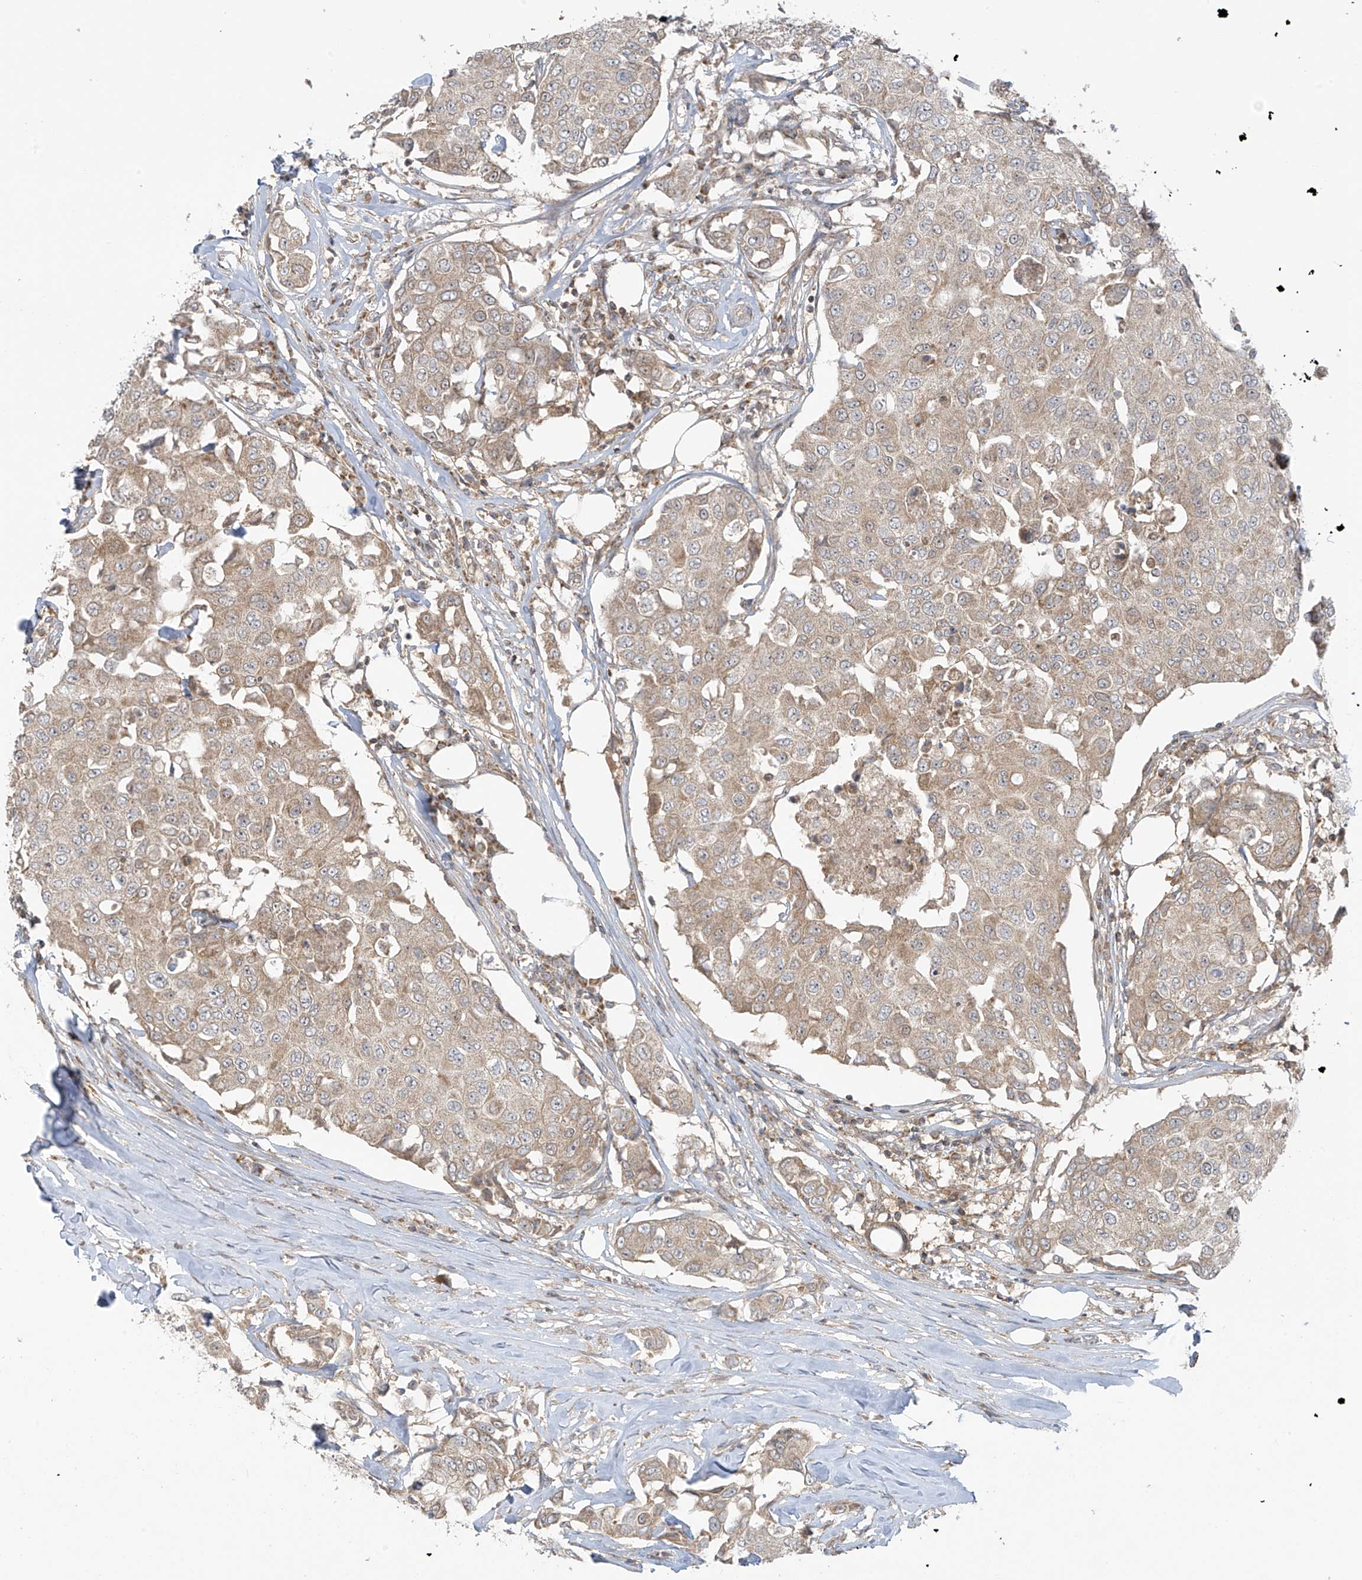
{"staining": {"intensity": "weak", "quantity": ">75%", "location": "cytoplasmic/membranous"}, "tissue": "breast cancer", "cell_type": "Tumor cells", "image_type": "cancer", "snomed": [{"axis": "morphology", "description": "Duct carcinoma"}, {"axis": "topography", "description": "Breast"}], "caption": "A photomicrograph of human breast cancer stained for a protein demonstrates weak cytoplasmic/membranous brown staining in tumor cells.", "gene": "HDDC2", "patient": {"sex": "female", "age": 80}}